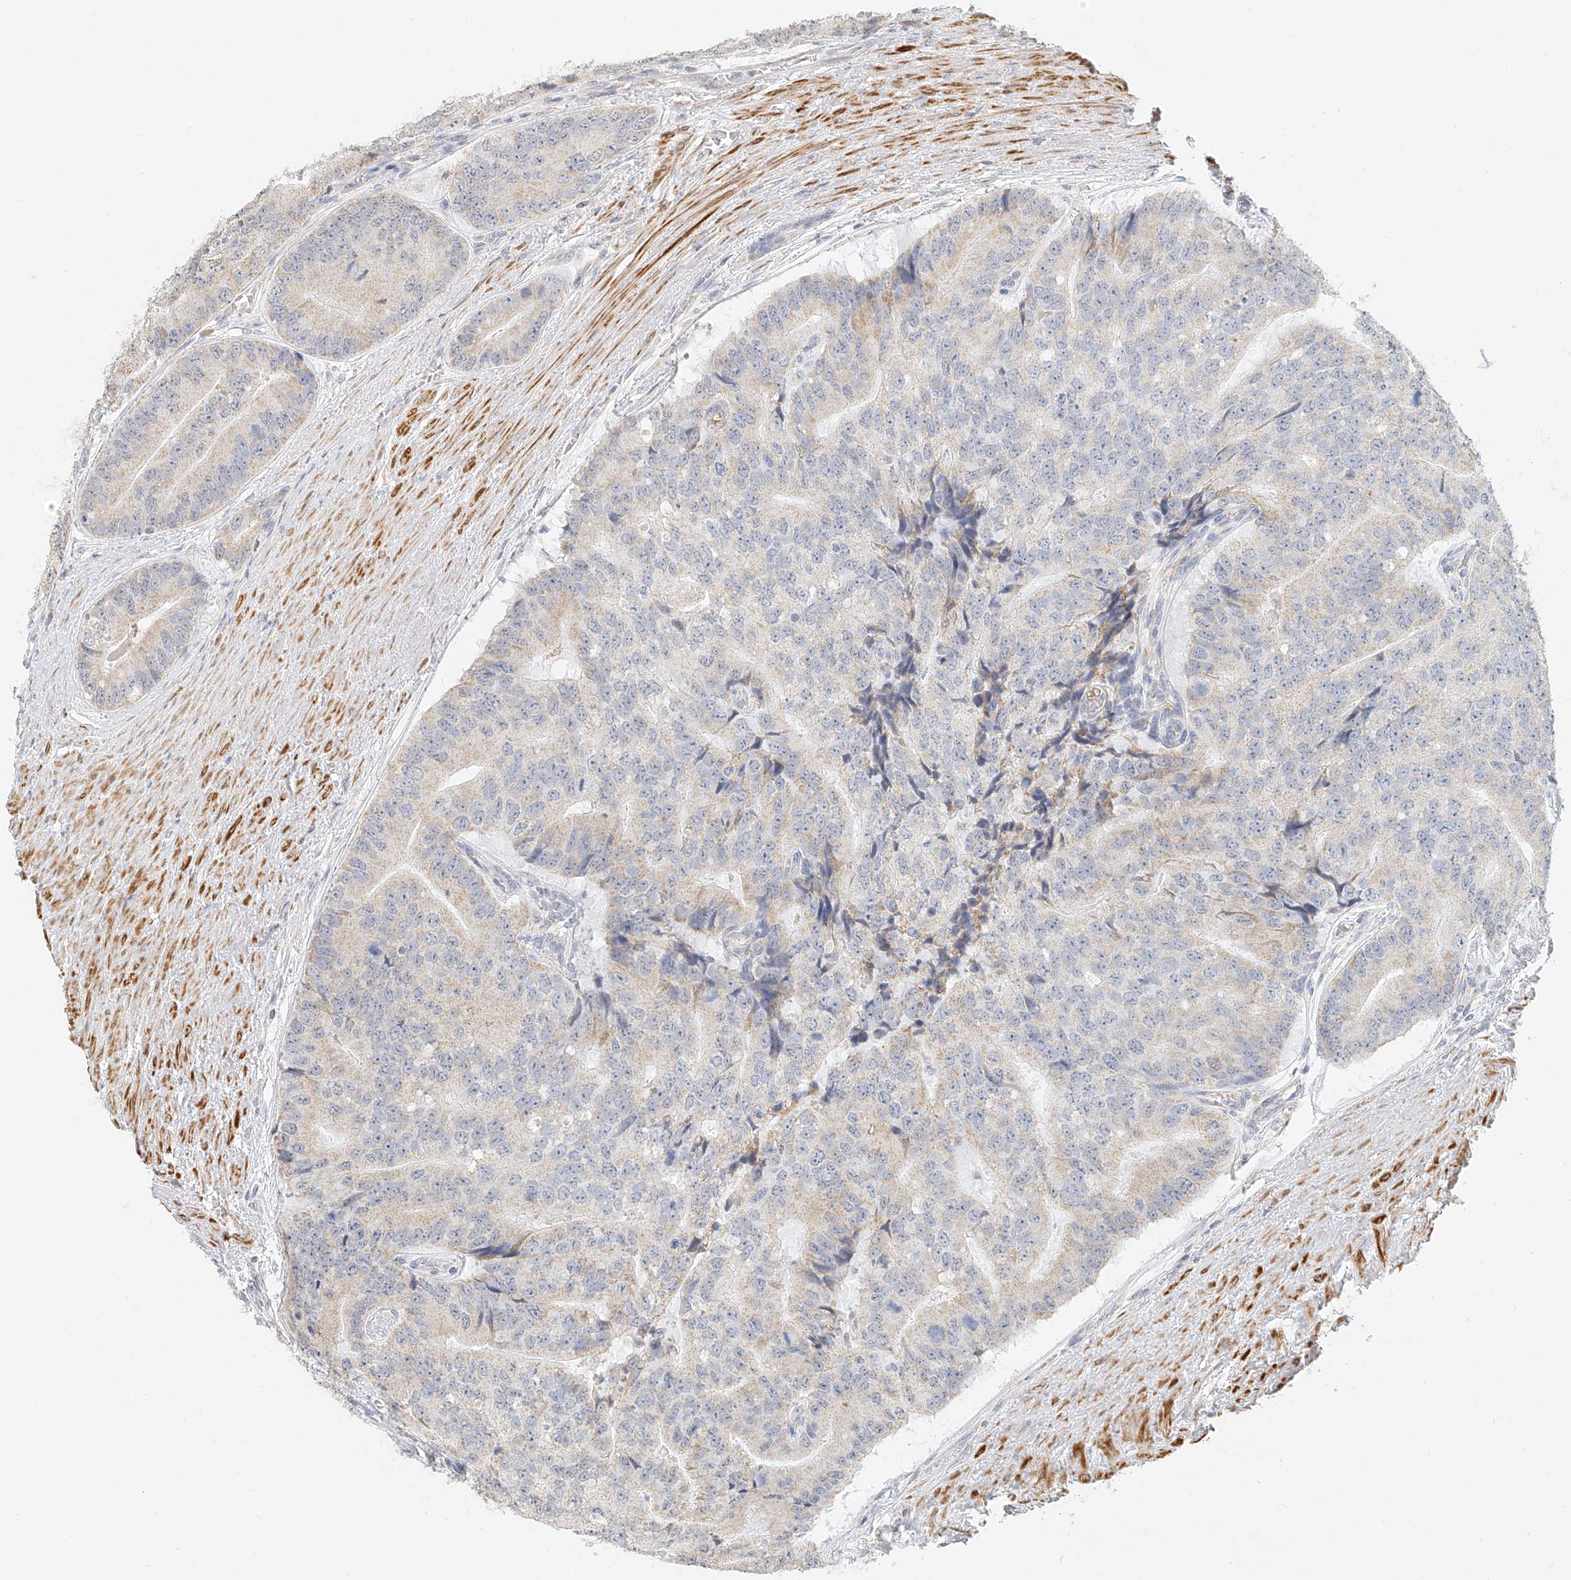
{"staining": {"intensity": "negative", "quantity": "none", "location": "none"}, "tissue": "prostate cancer", "cell_type": "Tumor cells", "image_type": "cancer", "snomed": [{"axis": "morphology", "description": "Adenocarcinoma, High grade"}, {"axis": "topography", "description": "Prostate"}], "caption": "Immunohistochemistry (IHC) image of prostate cancer (high-grade adenocarcinoma) stained for a protein (brown), which demonstrates no expression in tumor cells.", "gene": "CXorf58", "patient": {"sex": "male", "age": 70}}